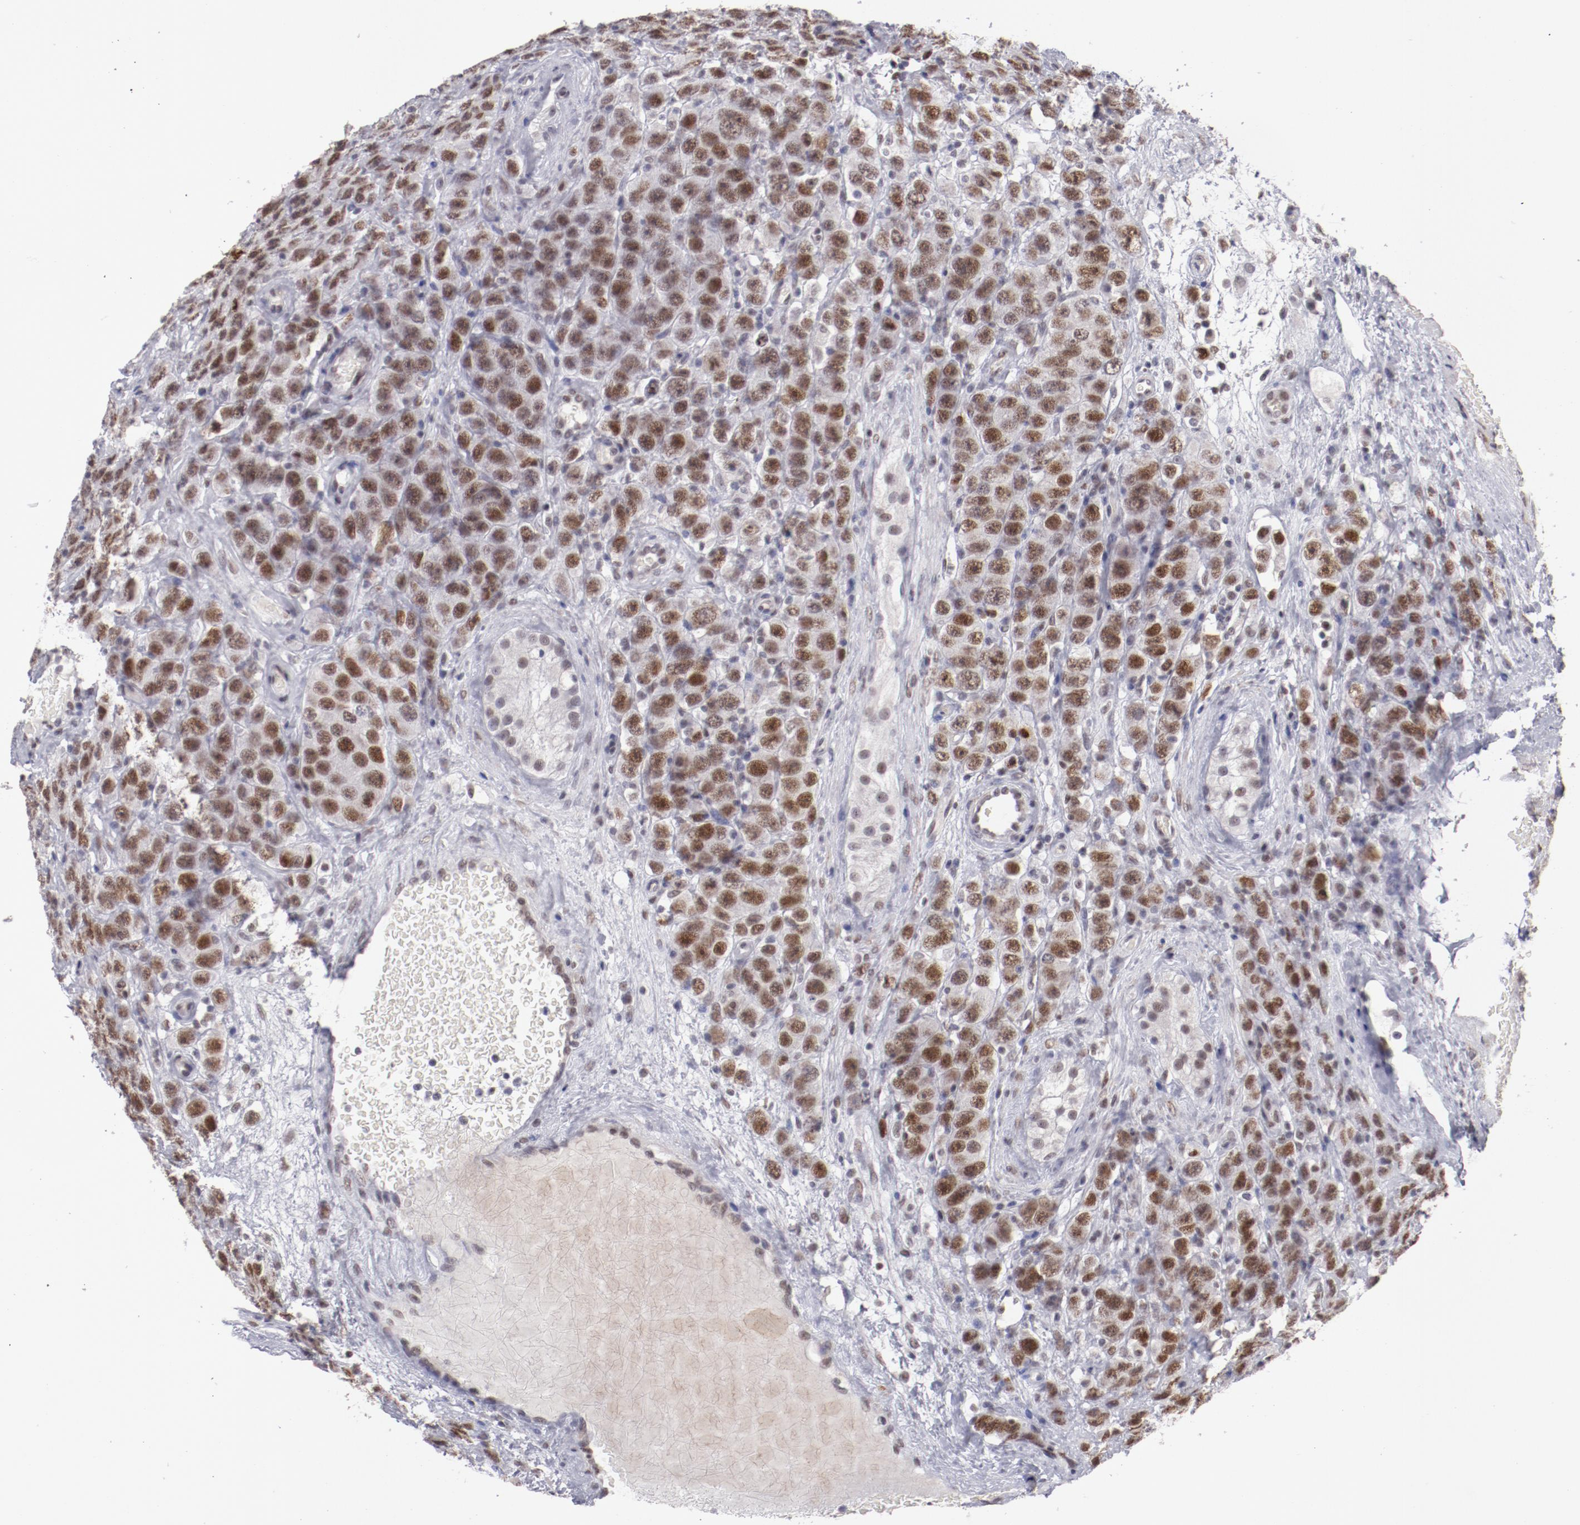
{"staining": {"intensity": "moderate", "quantity": ">75%", "location": "nuclear"}, "tissue": "testis cancer", "cell_type": "Tumor cells", "image_type": "cancer", "snomed": [{"axis": "morphology", "description": "Seminoma, NOS"}, {"axis": "topography", "description": "Testis"}], "caption": "The micrograph shows immunohistochemical staining of testis cancer. There is moderate nuclear positivity is appreciated in about >75% of tumor cells. The protein is stained brown, and the nuclei are stained in blue (DAB (3,3'-diaminobenzidine) IHC with brightfield microscopy, high magnification).", "gene": "TFAP4", "patient": {"sex": "male", "age": 52}}